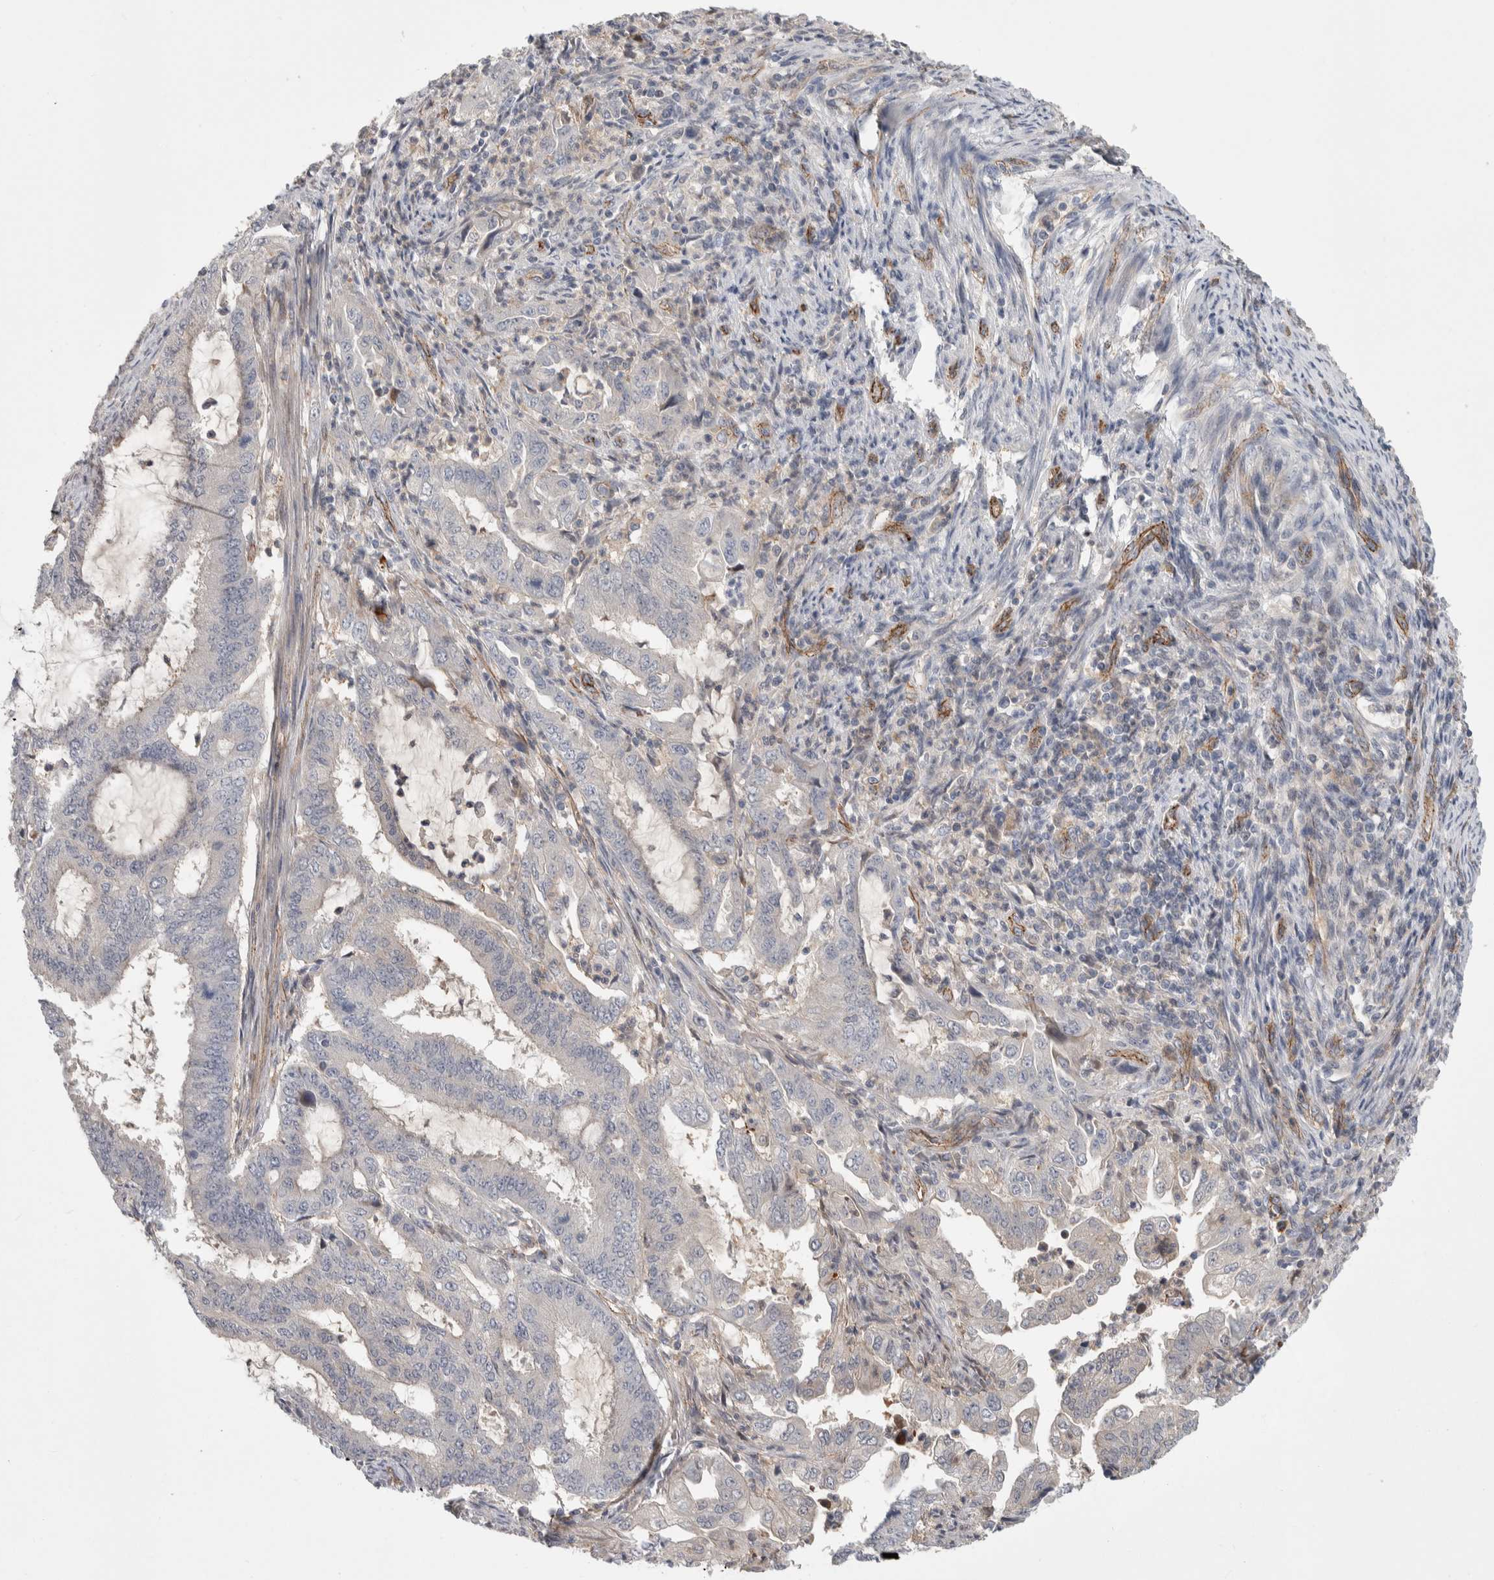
{"staining": {"intensity": "negative", "quantity": "none", "location": "none"}, "tissue": "endometrial cancer", "cell_type": "Tumor cells", "image_type": "cancer", "snomed": [{"axis": "morphology", "description": "Adenocarcinoma, NOS"}, {"axis": "topography", "description": "Endometrium"}], "caption": "A high-resolution photomicrograph shows immunohistochemistry staining of endometrial adenocarcinoma, which reveals no significant positivity in tumor cells.", "gene": "ZNF862", "patient": {"sex": "female", "age": 51}}